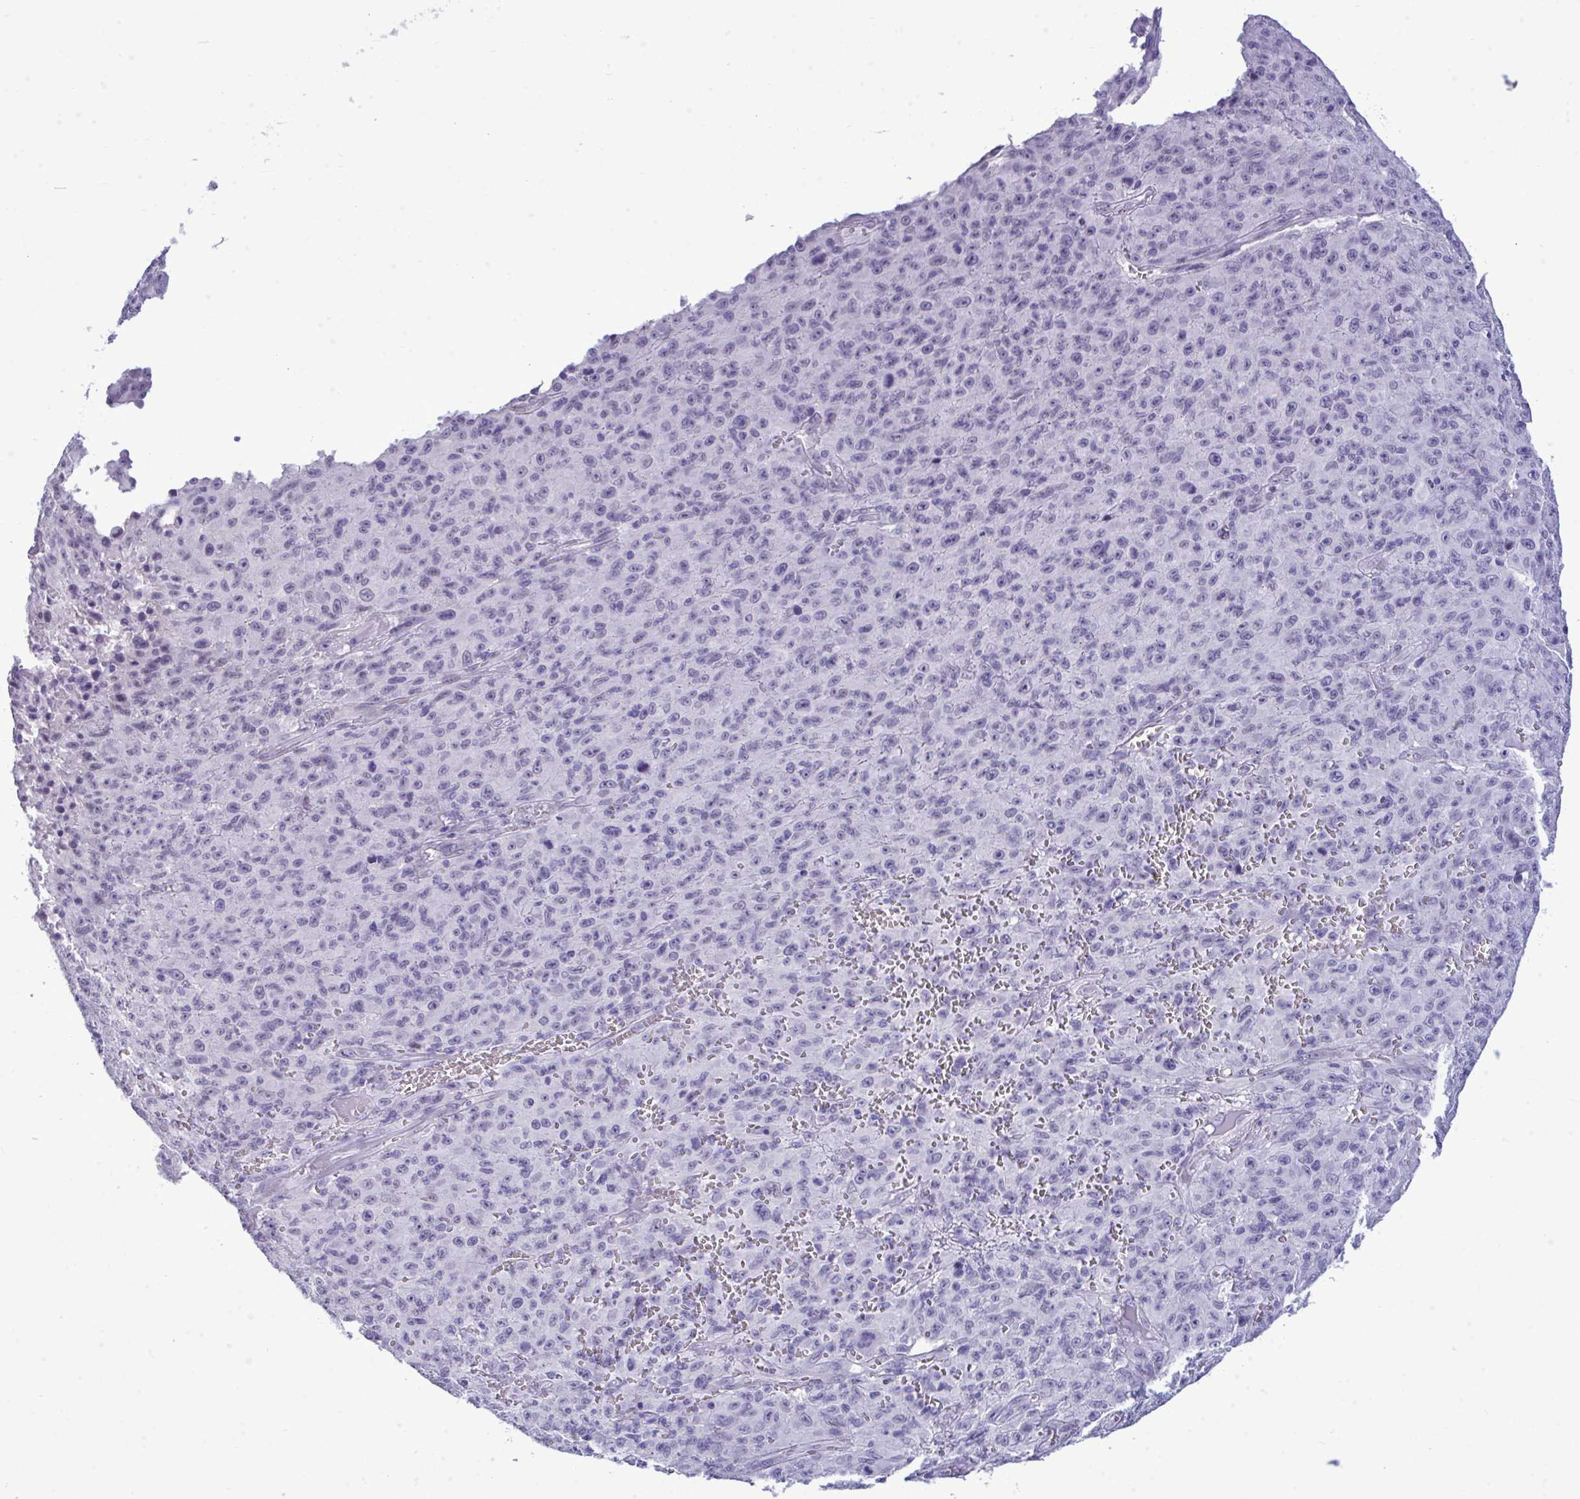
{"staining": {"intensity": "negative", "quantity": "none", "location": "none"}, "tissue": "melanoma", "cell_type": "Tumor cells", "image_type": "cancer", "snomed": [{"axis": "morphology", "description": "Malignant melanoma, NOS"}, {"axis": "topography", "description": "Skin"}], "caption": "This is a micrograph of immunohistochemistry (IHC) staining of melanoma, which shows no staining in tumor cells.", "gene": "PRM2", "patient": {"sex": "male", "age": 46}}